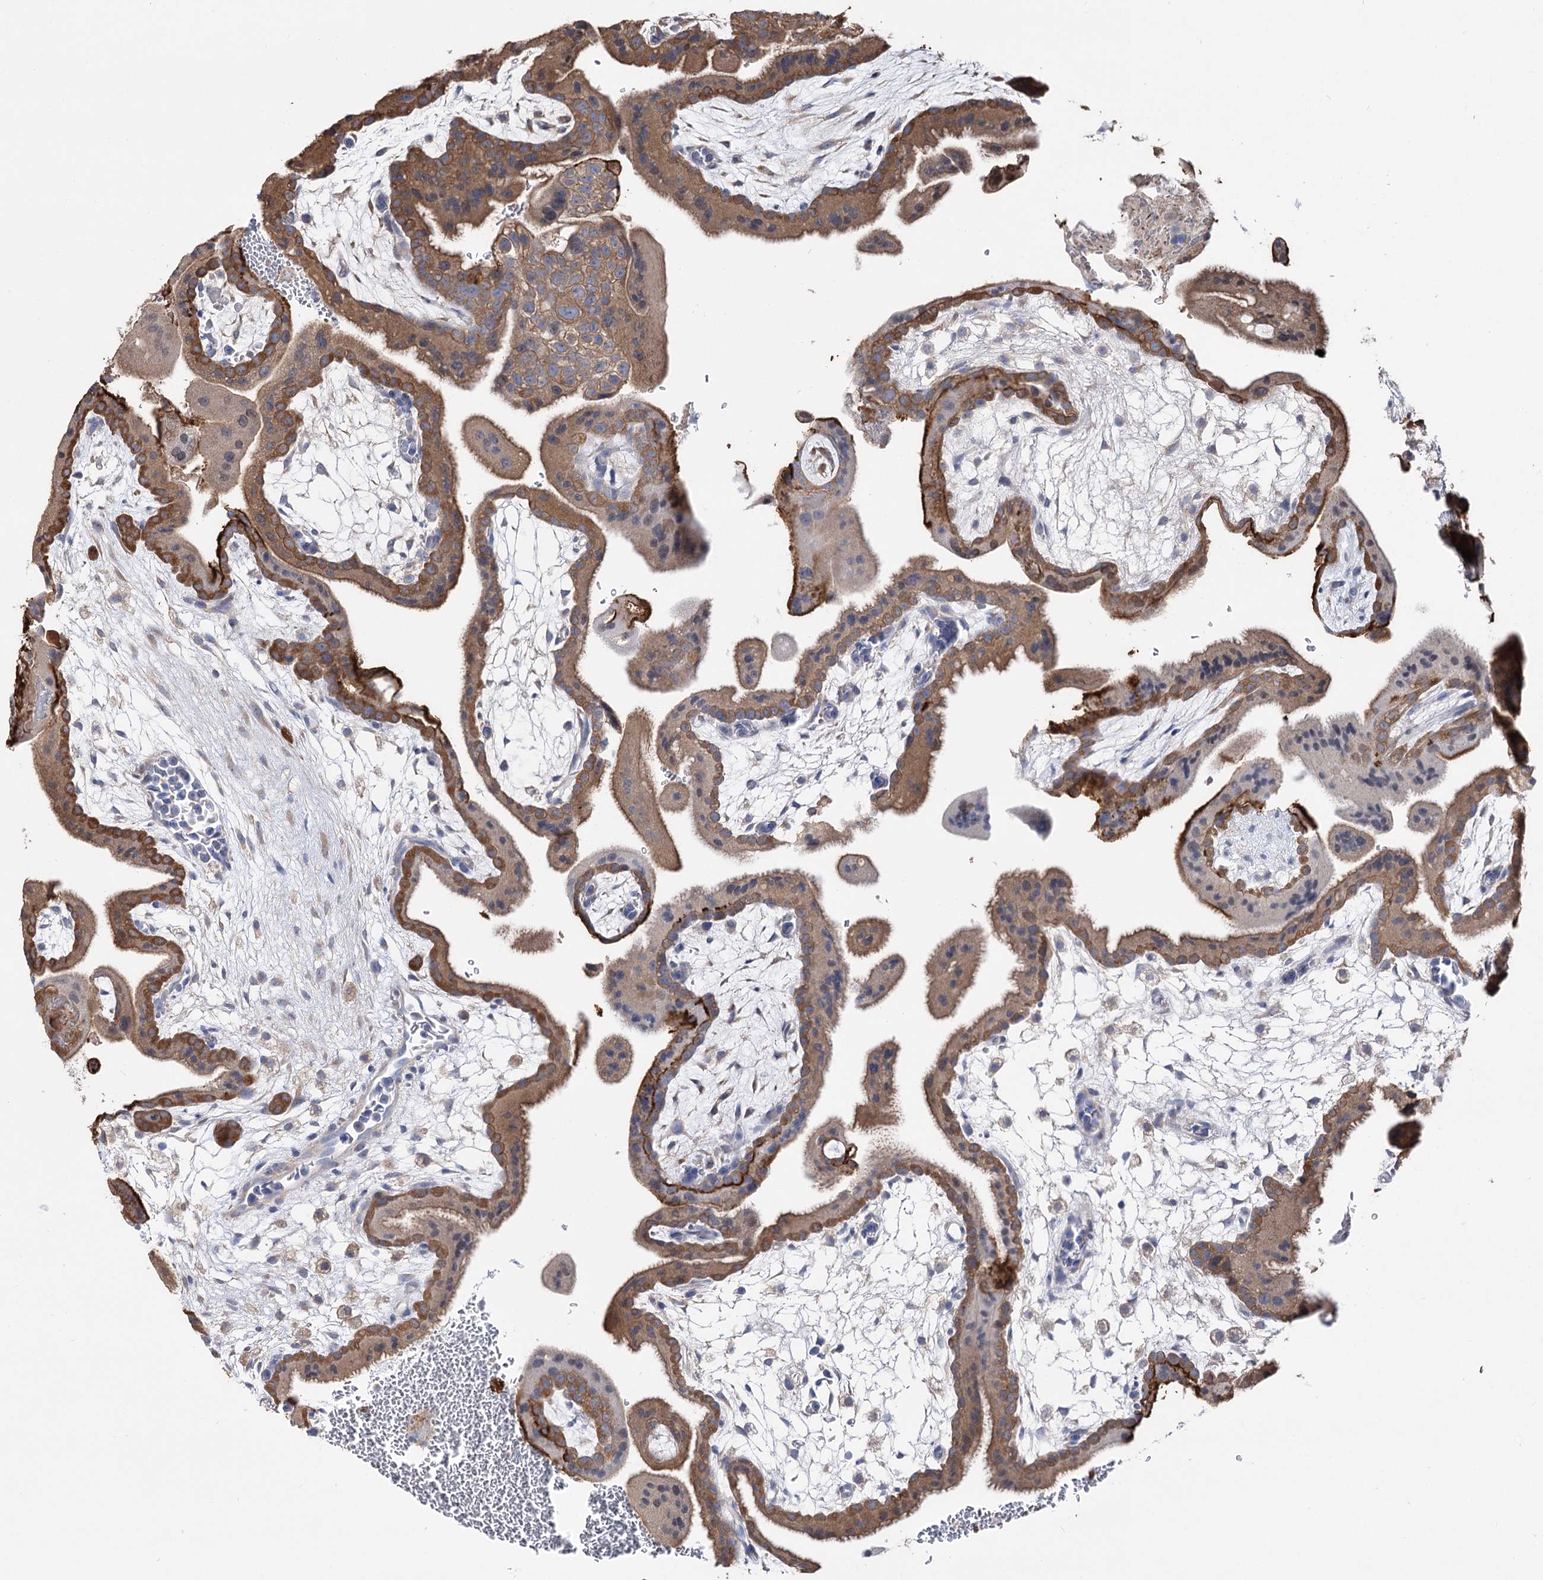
{"staining": {"intensity": "moderate", "quantity": ">75%", "location": "cytoplasmic/membranous"}, "tissue": "placenta", "cell_type": "Decidual cells", "image_type": "normal", "snomed": [{"axis": "morphology", "description": "Normal tissue, NOS"}, {"axis": "topography", "description": "Placenta"}], "caption": "Immunohistochemistry (IHC) staining of unremarkable placenta, which exhibits medium levels of moderate cytoplasmic/membranous staining in about >75% of decidual cells indicating moderate cytoplasmic/membranous protein positivity. The staining was performed using DAB (3,3'-diaminobenzidine) (brown) for protein detection and nuclei were counterstained in hematoxylin (blue).", "gene": "UGP2", "patient": {"sex": "female", "age": 35}}